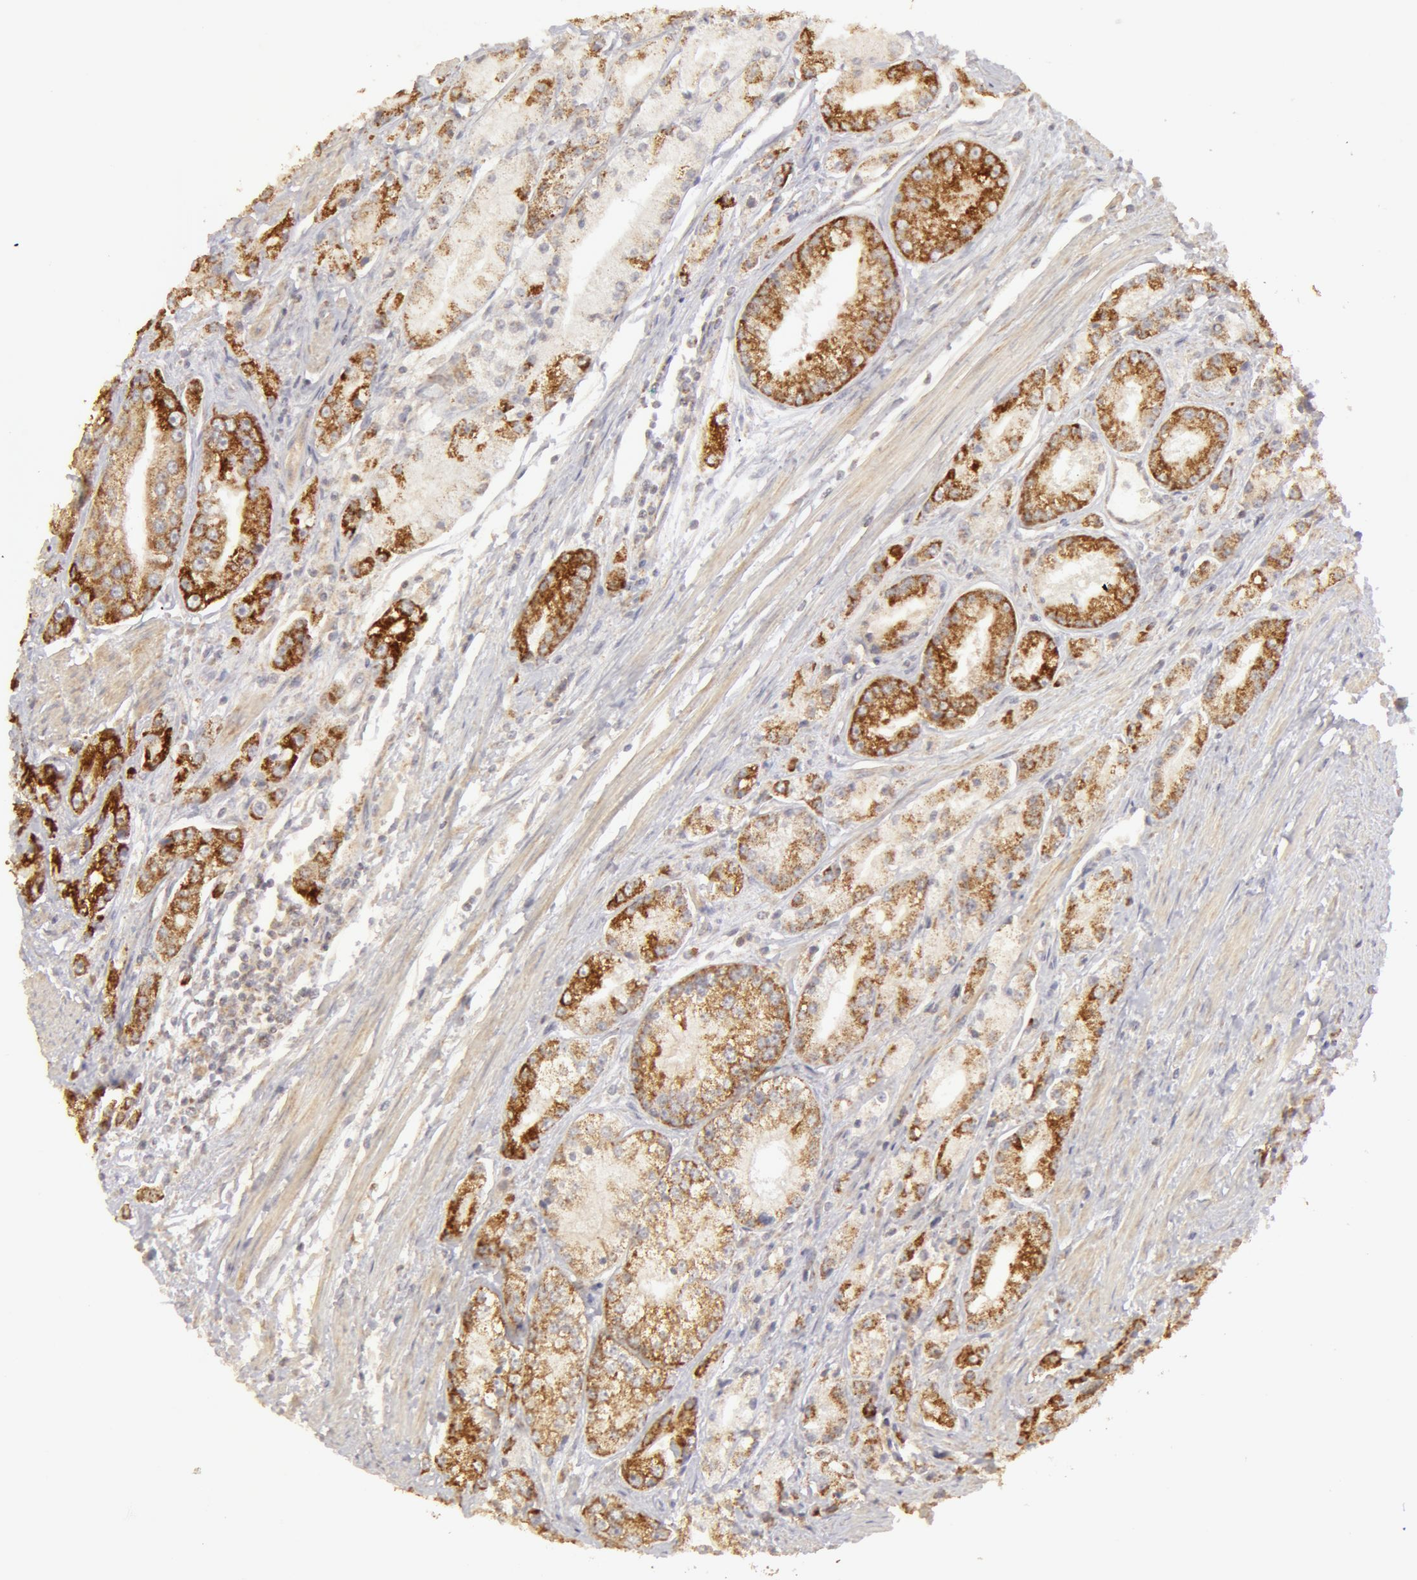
{"staining": {"intensity": "moderate", "quantity": "25%-75%", "location": "cytoplasmic/membranous"}, "tissue": "prostate cancer", "cell_type": "Tumor cells", "image_type": "cancer", "snomed": [{"axis": "morphology", "description": "Adenocarcinoma, Medium grade"}, {"axis": "topography", "description": "Prostate"}], "caption": "Human adenocarcinoma (medium-grade) (prostate) stained with a protein marker reveals moderate staining in tumor cells.", "gene": "ADPRH", "patient": {"sex": "male", "age": 72}}